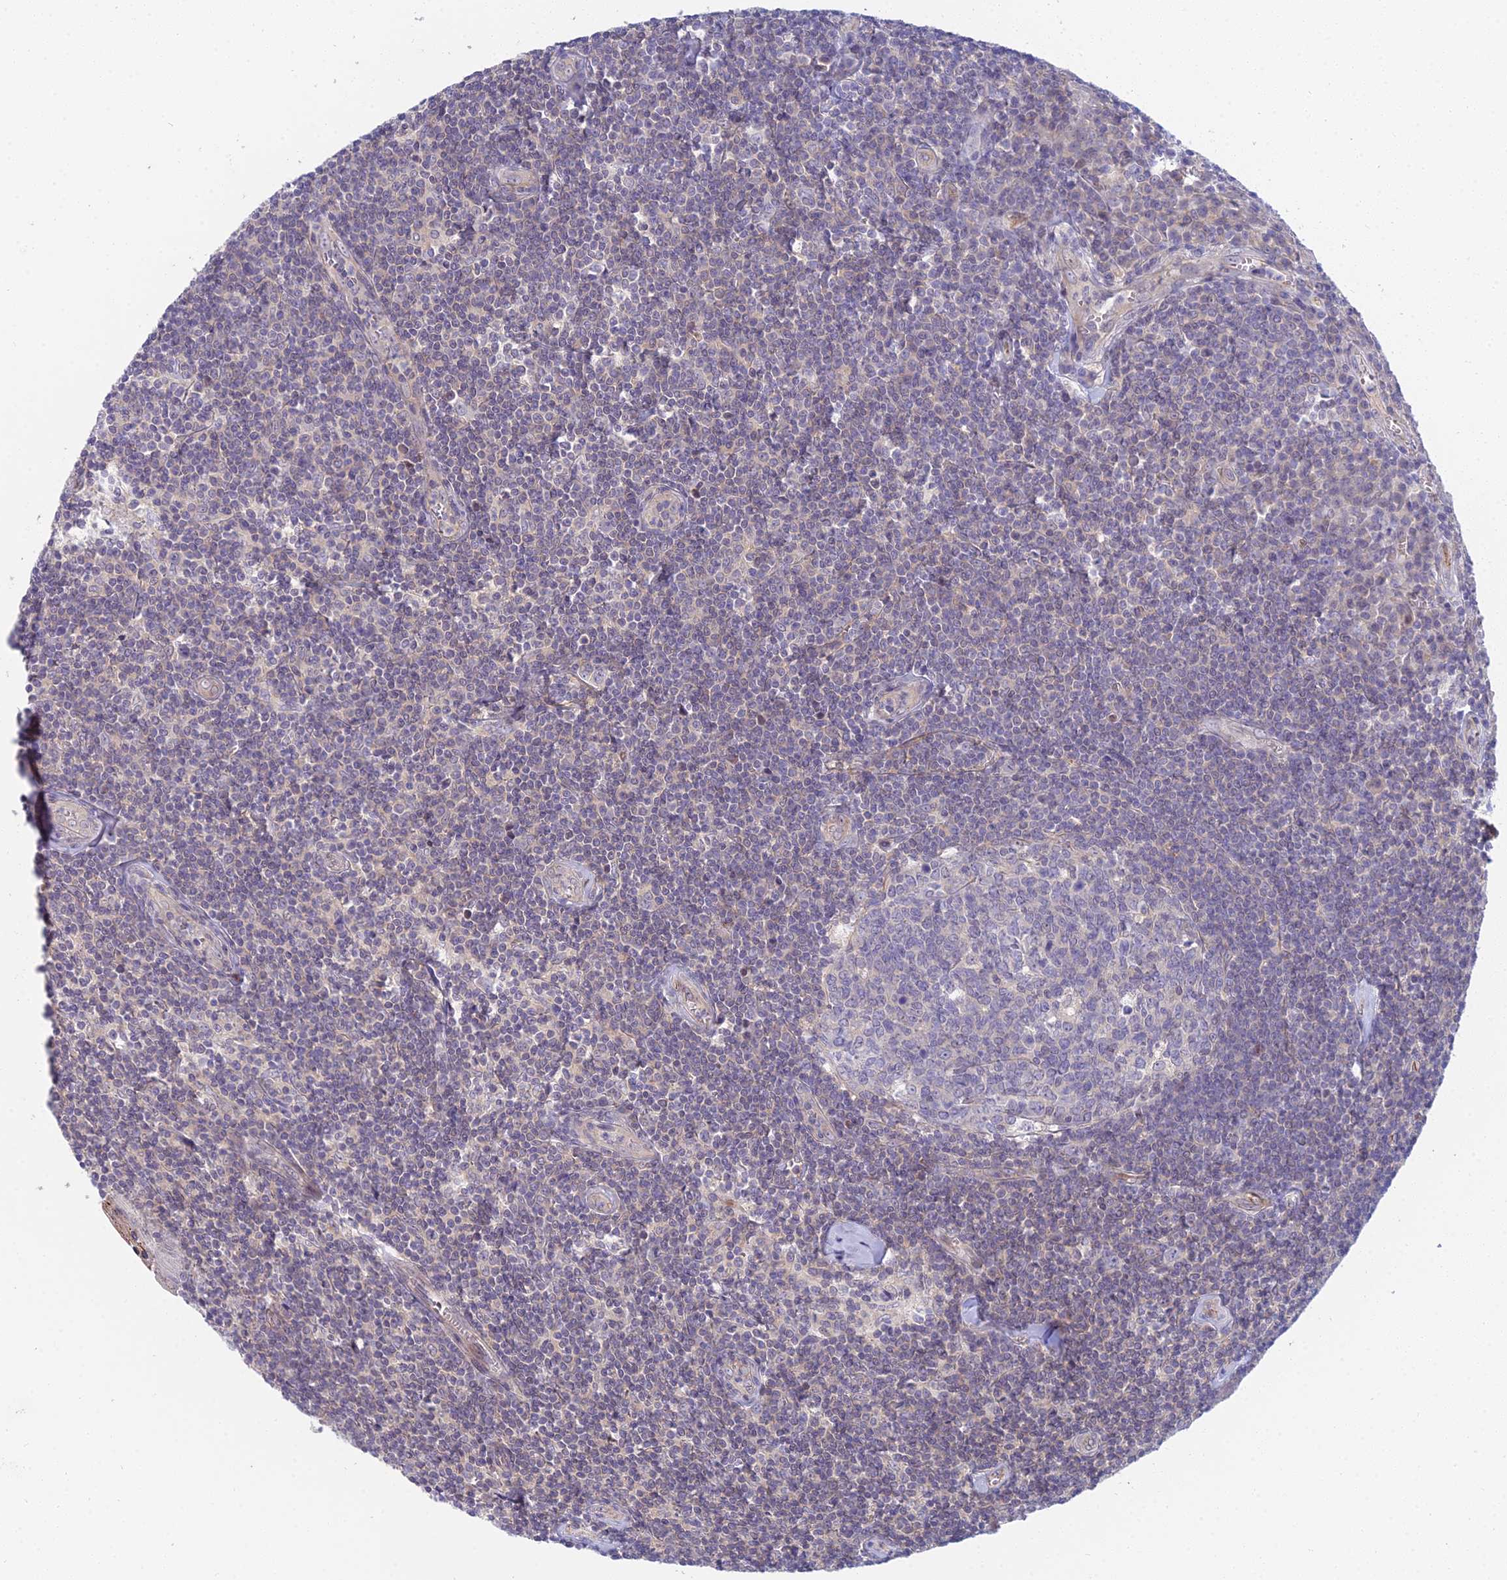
{"staining": {"intensity": "negative", "quantity": "none", "location": "none"}, "tissue": "tonsil", "cell_type": "Germinal center cells", "image_type": "normal", "snomed": [{"axis": "morphology", "description": "Normal tissue, NOS"}, {"axis": "topography", "description": "Tonsil"}], "caption": "Immunohistochemical staining of unremarkable tonsil exhibits no significant expression in germinal center cells. The staining was performed using DAB (3,3'-diaminobenzidine) to visualize the protein expression in brown, while the nuclei were stained in blue with hematoxylin (Magnification: 20x).", "gene": "METTL26", "patient": {"sex": "male", "age": 27}}